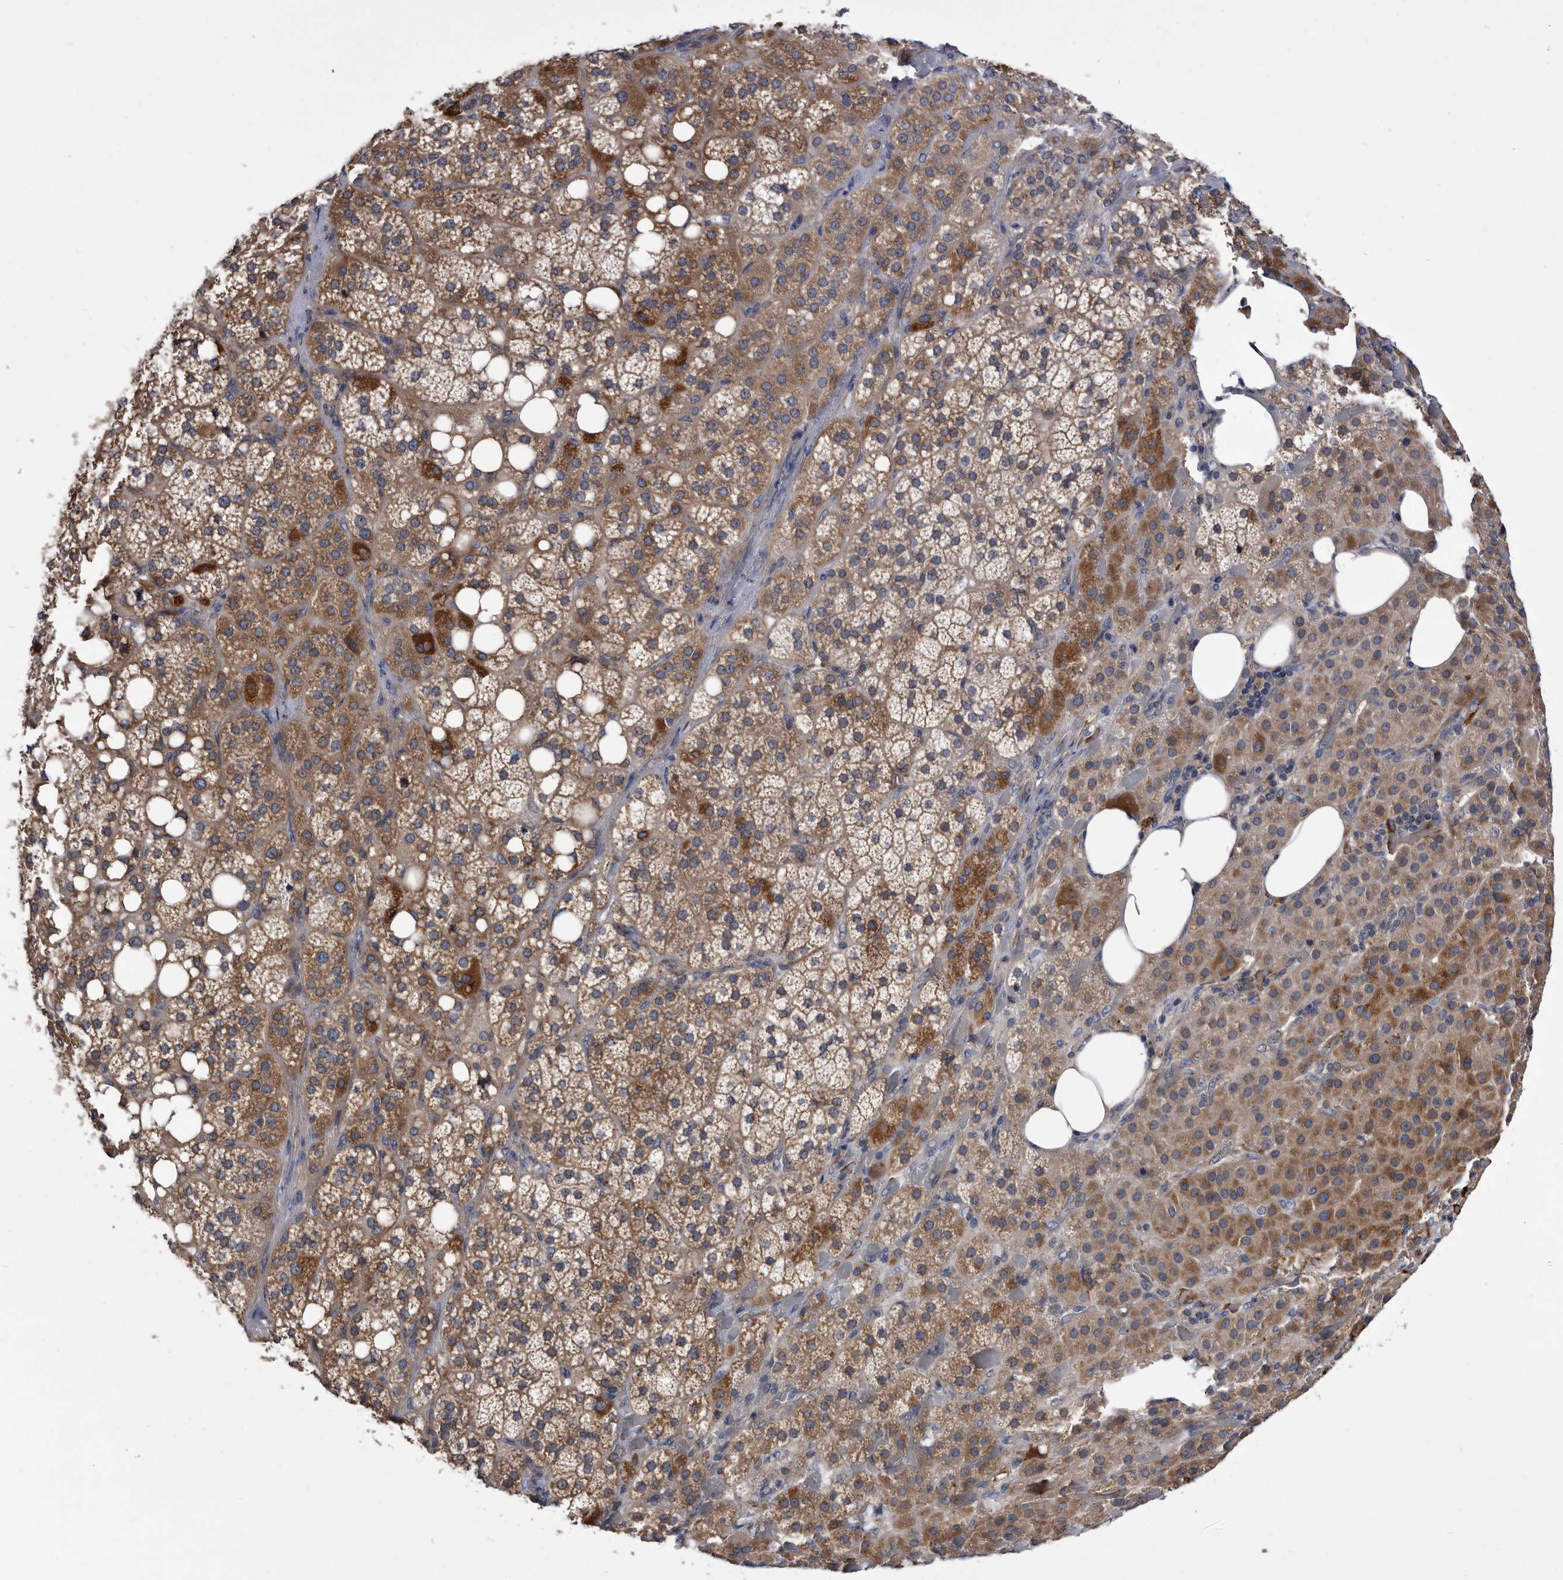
{"staining": {"intensity": "moderate", "quantity": ">75%", "location": "cytoplasmic/membranous"}, "tissue": "adrenal gland", "cell_type": "Glandular cells", "image_type": "normal", "snomed": [{"axis": "morphology", "description": "Normal tissue, NOS"}, {"axis": "topography", "description": "Adrenal gland"}], "caption": "Immunohistochemical staining of benign adrenal gland demonstrates >75% levels of moderate cytoplasmic/membranous protein positivity in approximately >75% of glandular cells.", "gene": "DTNBP1", "patient": {"sex": "female", "age": 59}}